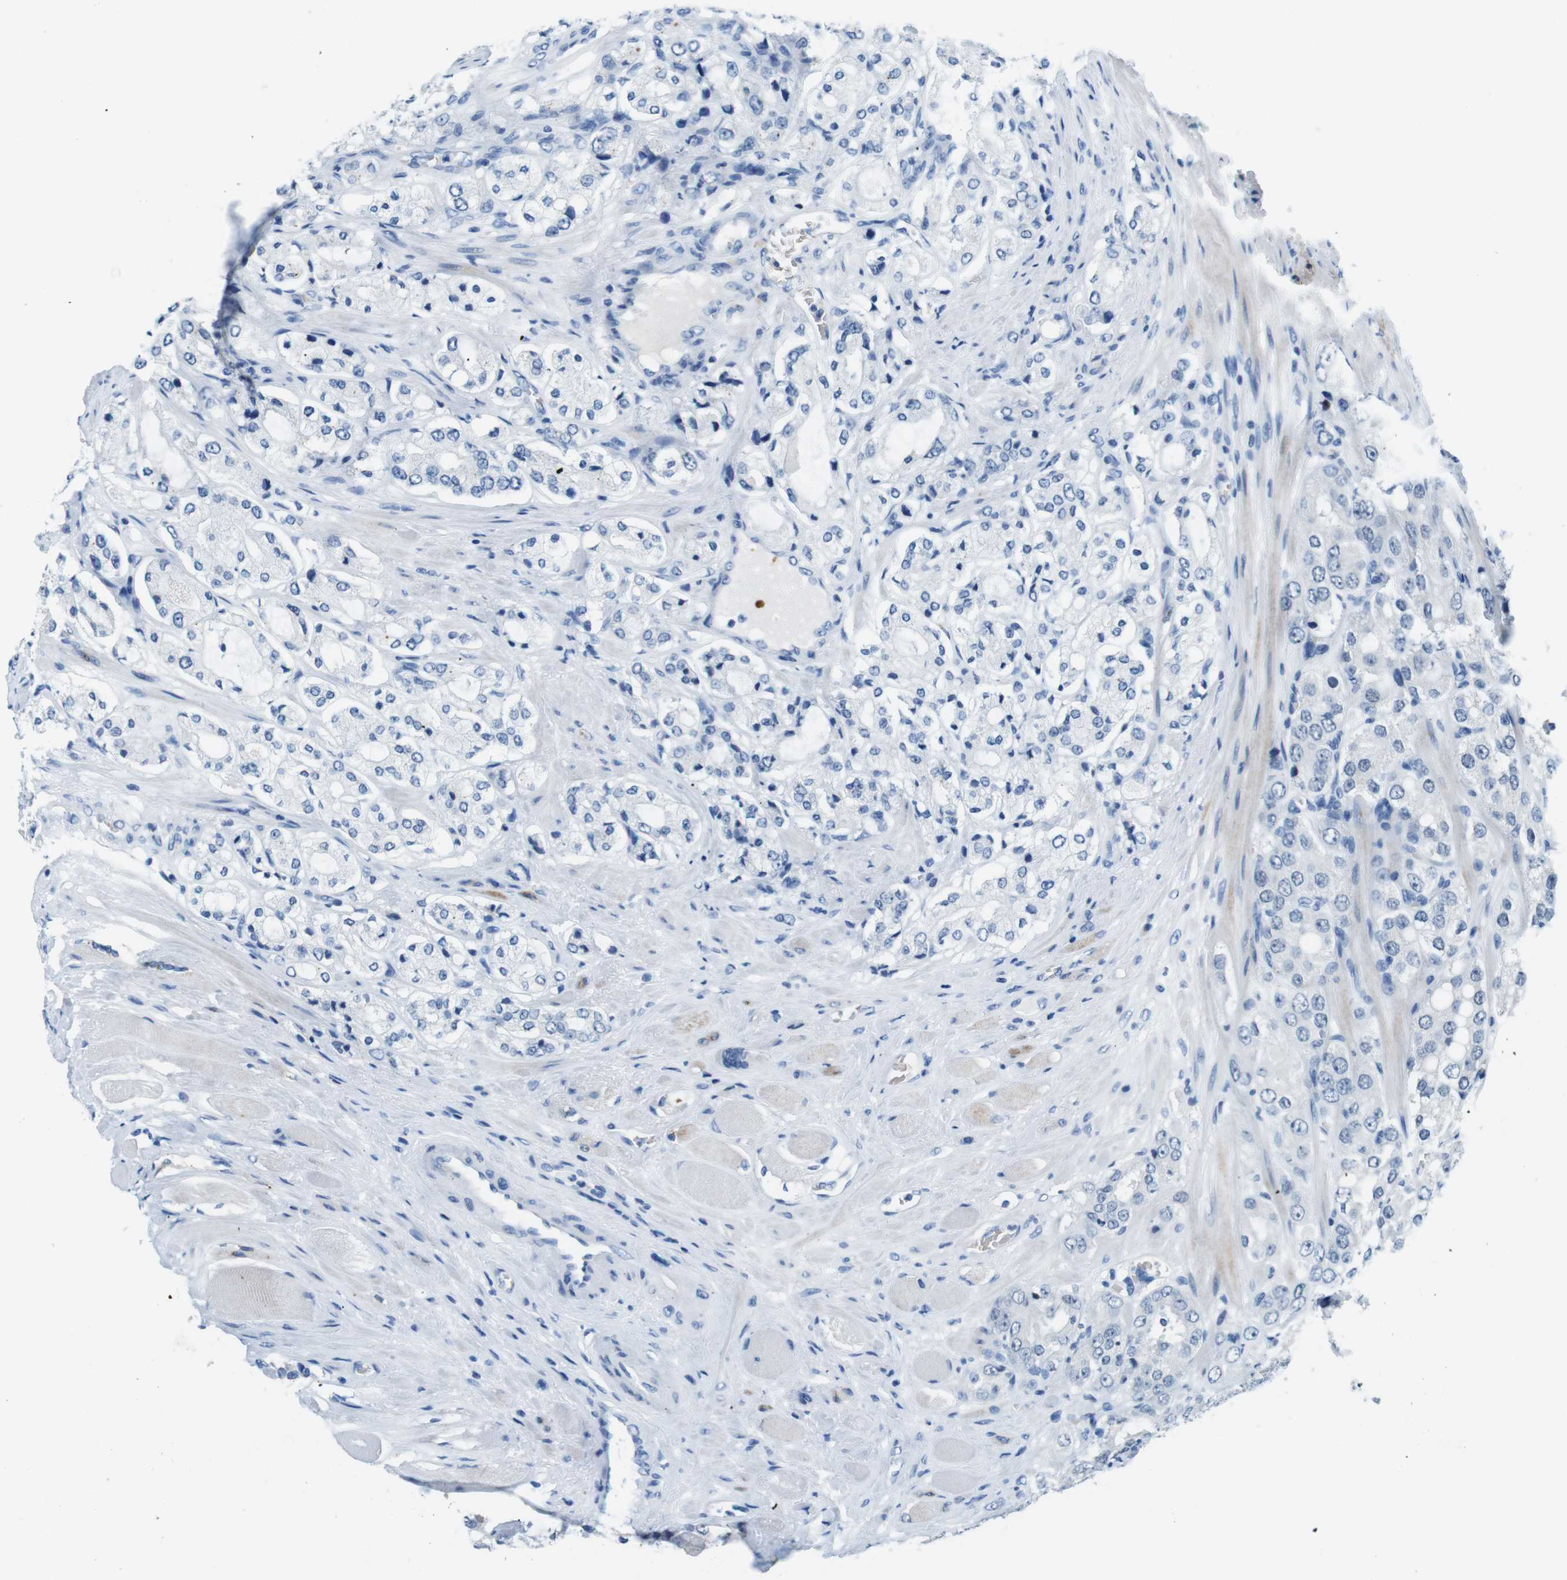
{"staining": {"intensity": "negative", "quantity": "none", "location": "none"}, "tissue": "prostate cancer", "cell_type": "Tumor cells", "image_type": "cancer", "snomed": [{"axis": "morphology", "description": "Adenocarcinoma, High grade"}, {"axis": "topography", "description": "Prostate"}], "caption": "Tumor cells are negative for protein expression in human adenocarcinoma (high-grade) (prostate).", "gene": "TFAP2C", "patient": {"sex": "male", "age": 65}}